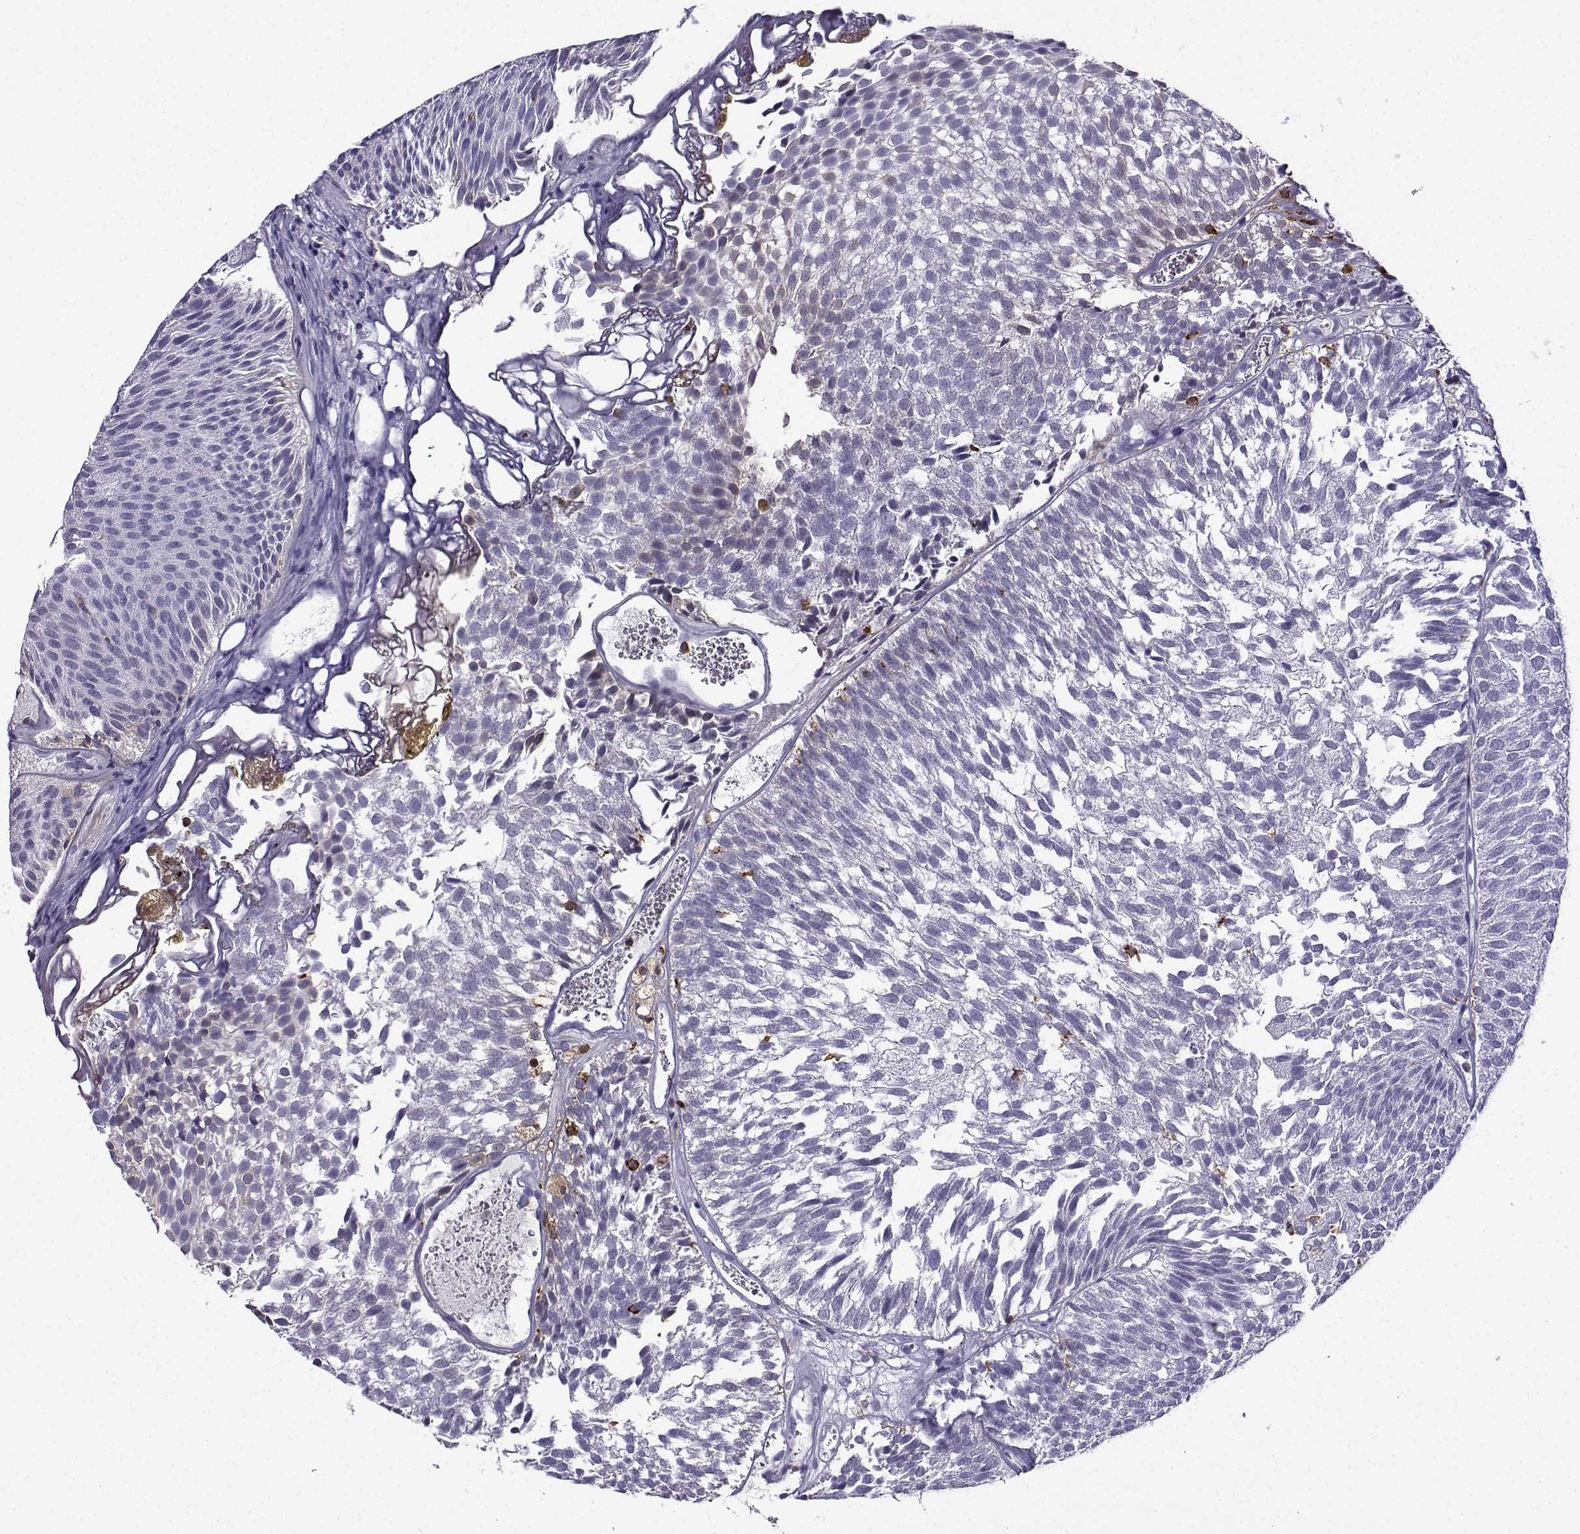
{"staining": {"intensity": "negative", "quantity": "none", "location": "none"}, "tissue": "urothelial cancer", "cell_type": "Tumor cells", "image_type": "cancer", "snomed": [{"axis": "morphology", "description": "Urothelial carcinoma, Low grade"}, {"axis": "topography", "description": "Urinary bladder"}], "caption": "High power microscopy image of an immunohistochemistry (IHC) micrograph of urothelial carcinoma (low-grade), revealing no significant positivity in tumor cells.", "gene": "DOCK10", "patient": {"sex": "male", "age": 52}}